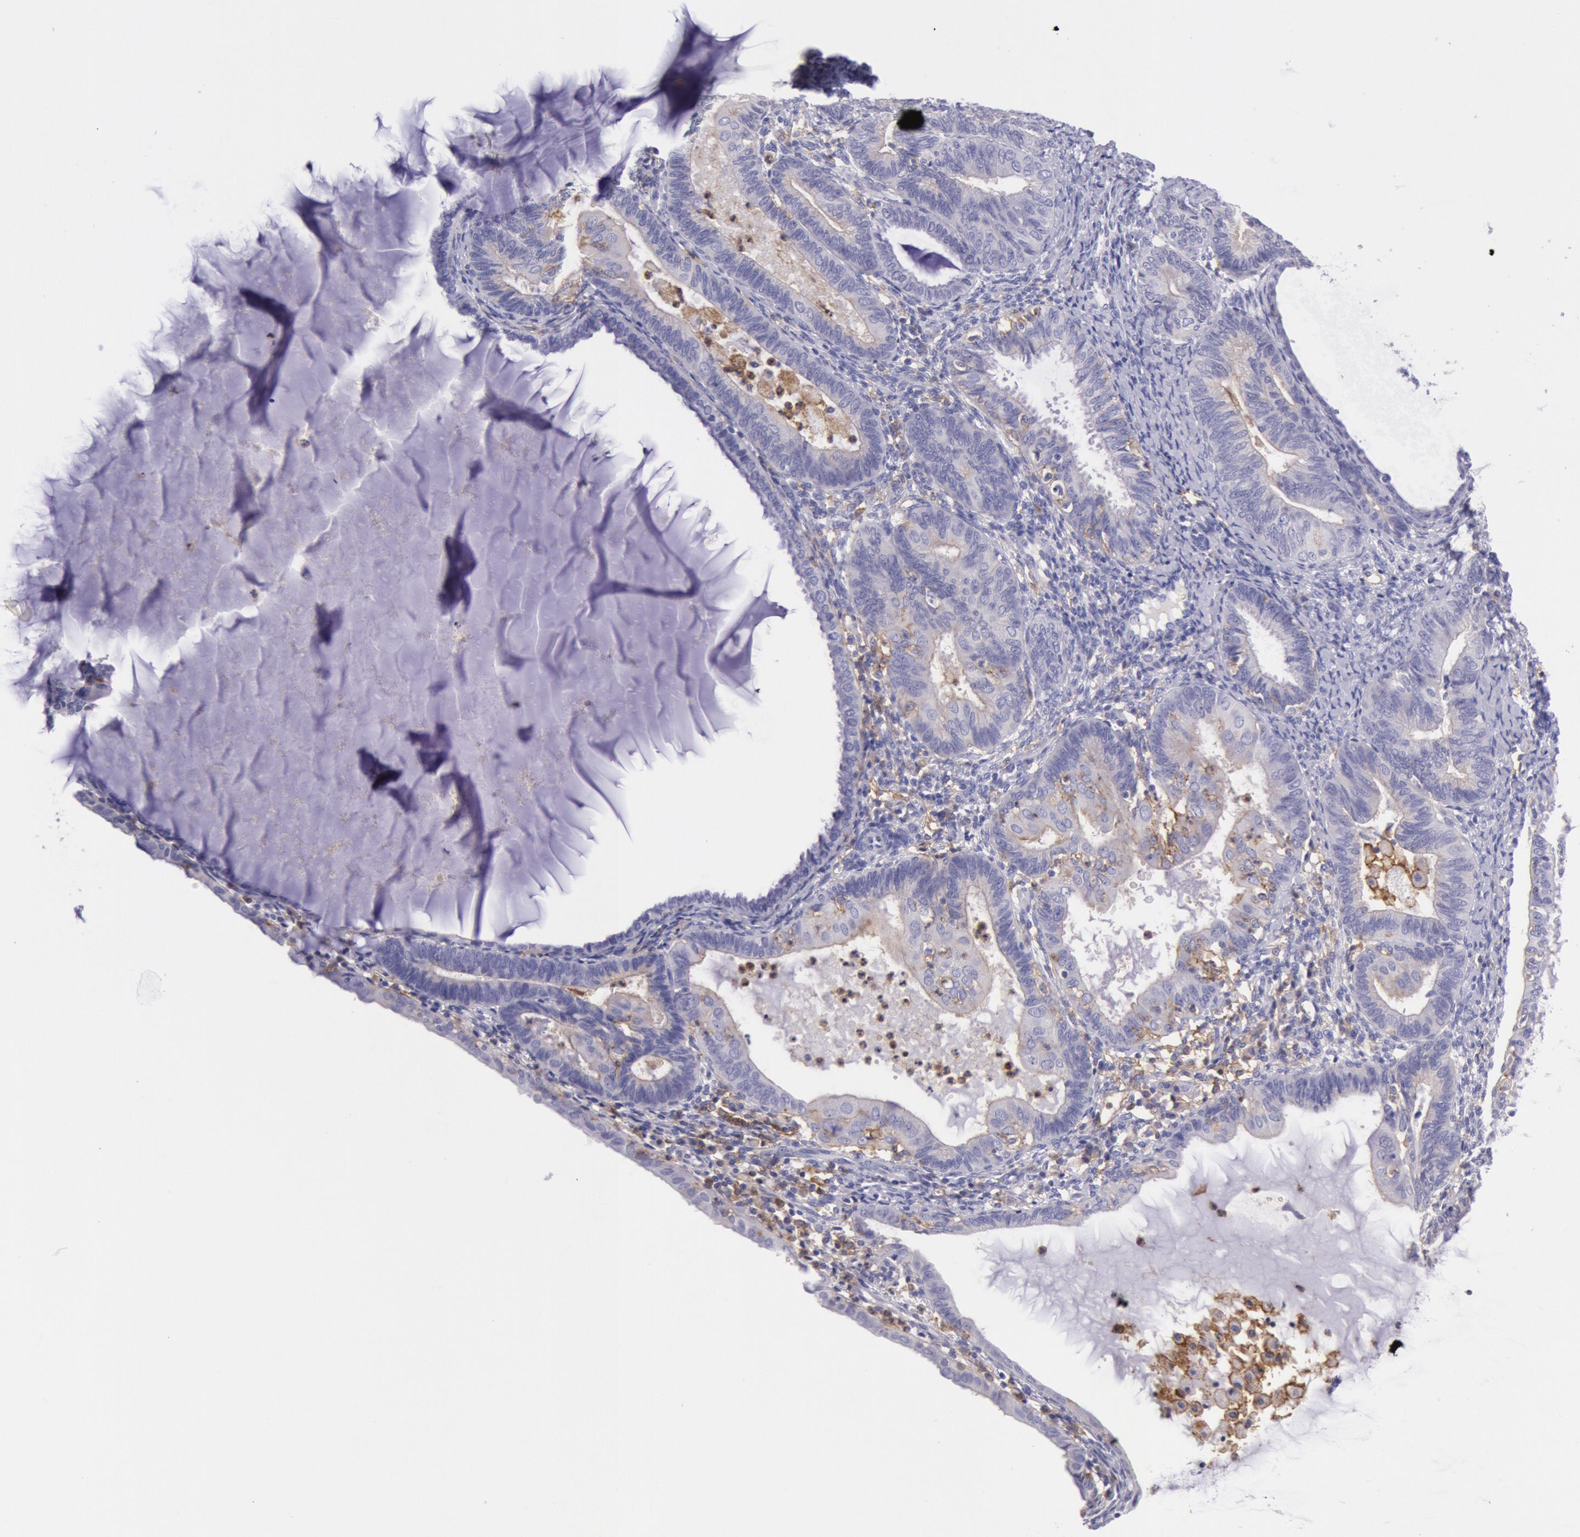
{"staining": {"intensity": "negative", "quantity": "none", "location": "none"}, "tissue": "endometrial cancer", "cell_type": "Tumor cells", "image_type": "cancer", "snomed": [{"axis": "morphology", "description": "Adenocarcinoma, NOS"}, {"axis": "topography", "description": "Endometrium"}], "caption": "Image shows no protein positivity in tumor cells of endometrial adenocarcinoma tissue.", "gene": "LYN", "patient": {"sex": "female", "age": 63}}